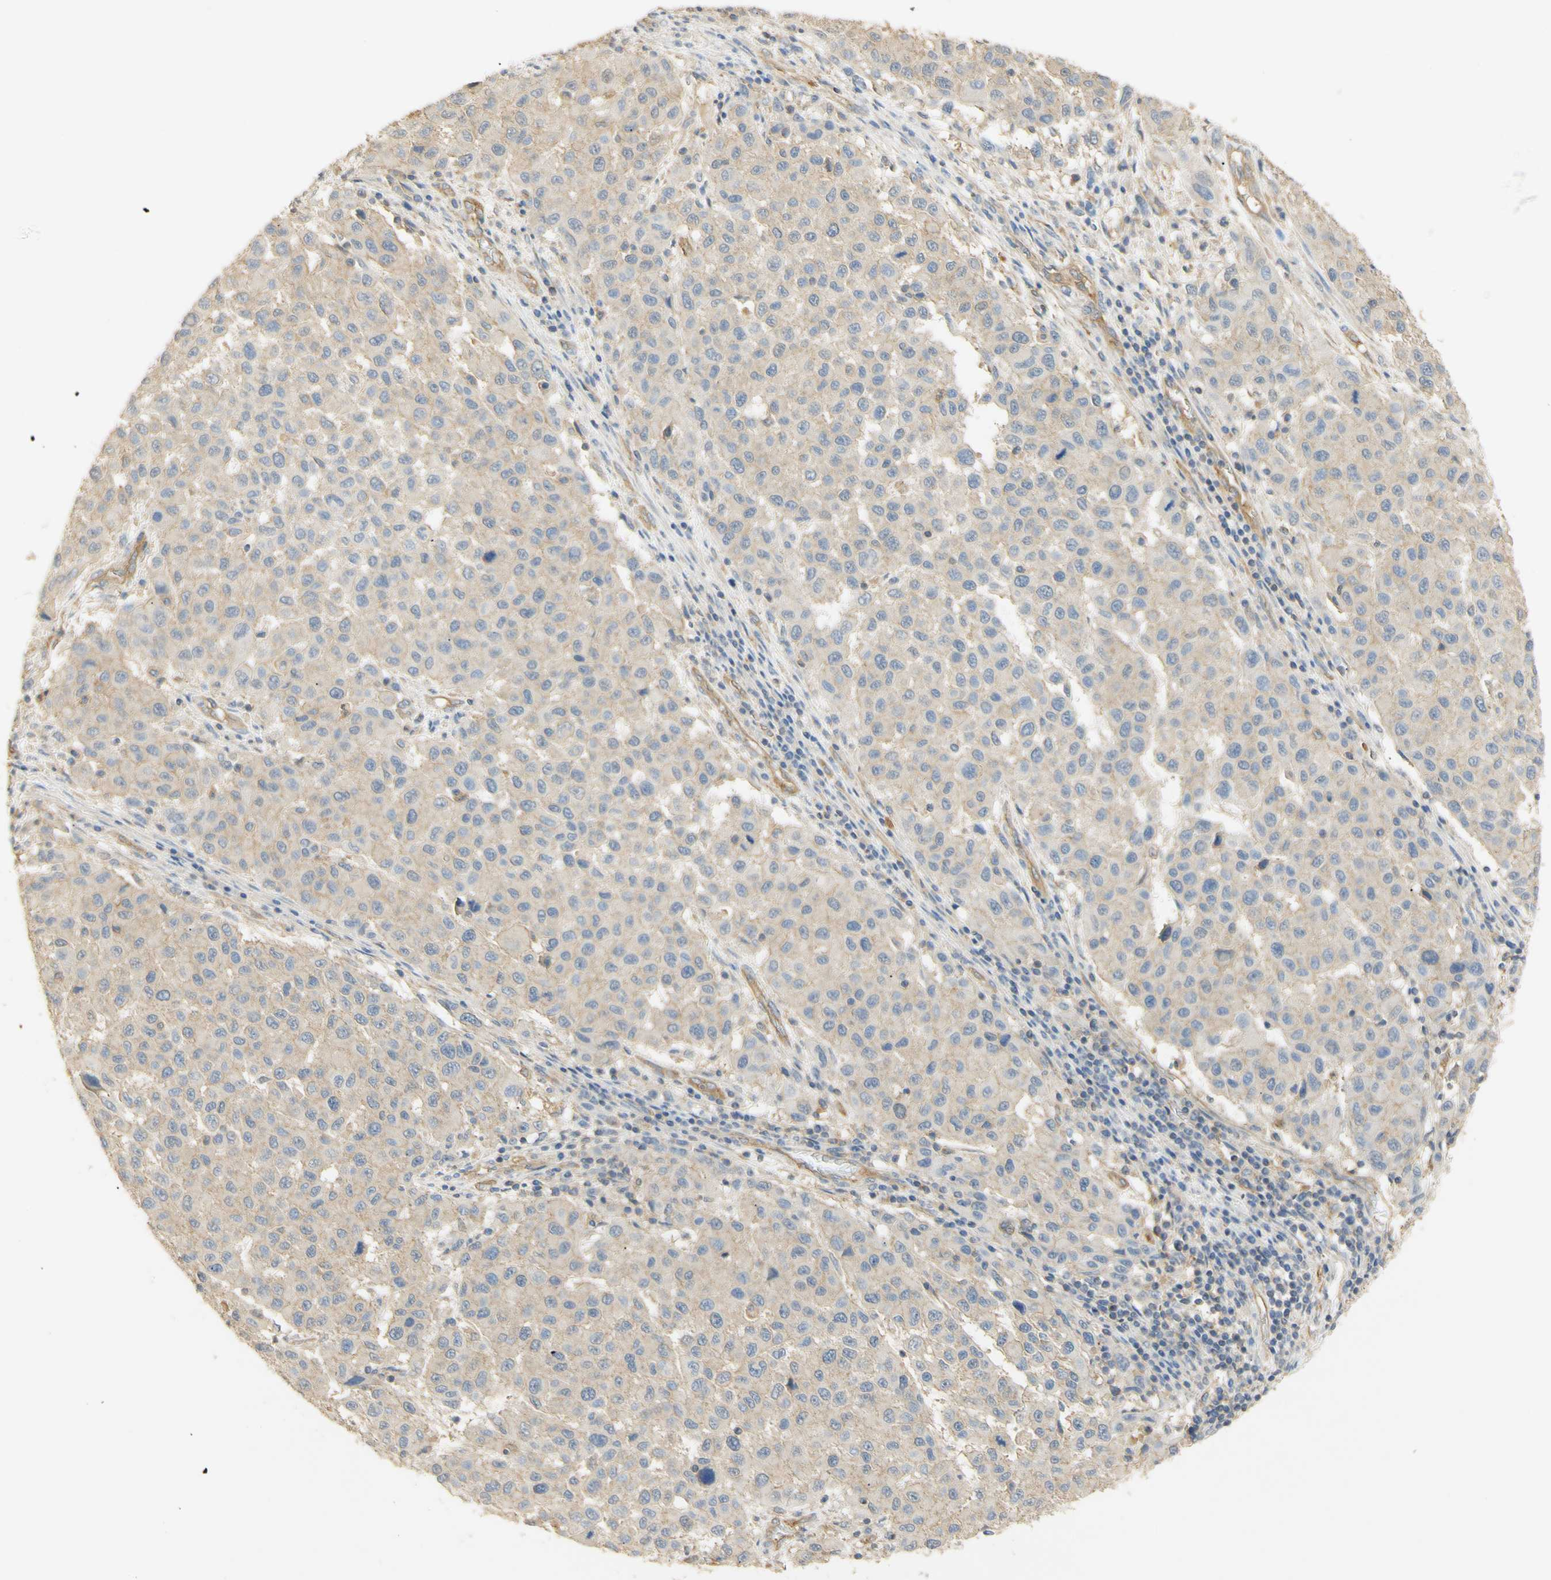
{"staining": {"intensity": "negative", "quantity": "none", "location": "none"}, "tissue": "melanoma", "cell_type": "Tumor cells", "image_type": "cancer", "snomed": [{"axis": "morphology", "description": "Malignant melanoma, Metastatic site"}, {"axis": "topography", "description": "Lymph node"}], "caption": "Immunohistochemistry of human melanoma reveals no positivity in tumor cells.", "gene": "KCNE4", "patient": {"sex": "male", "age": 61}}